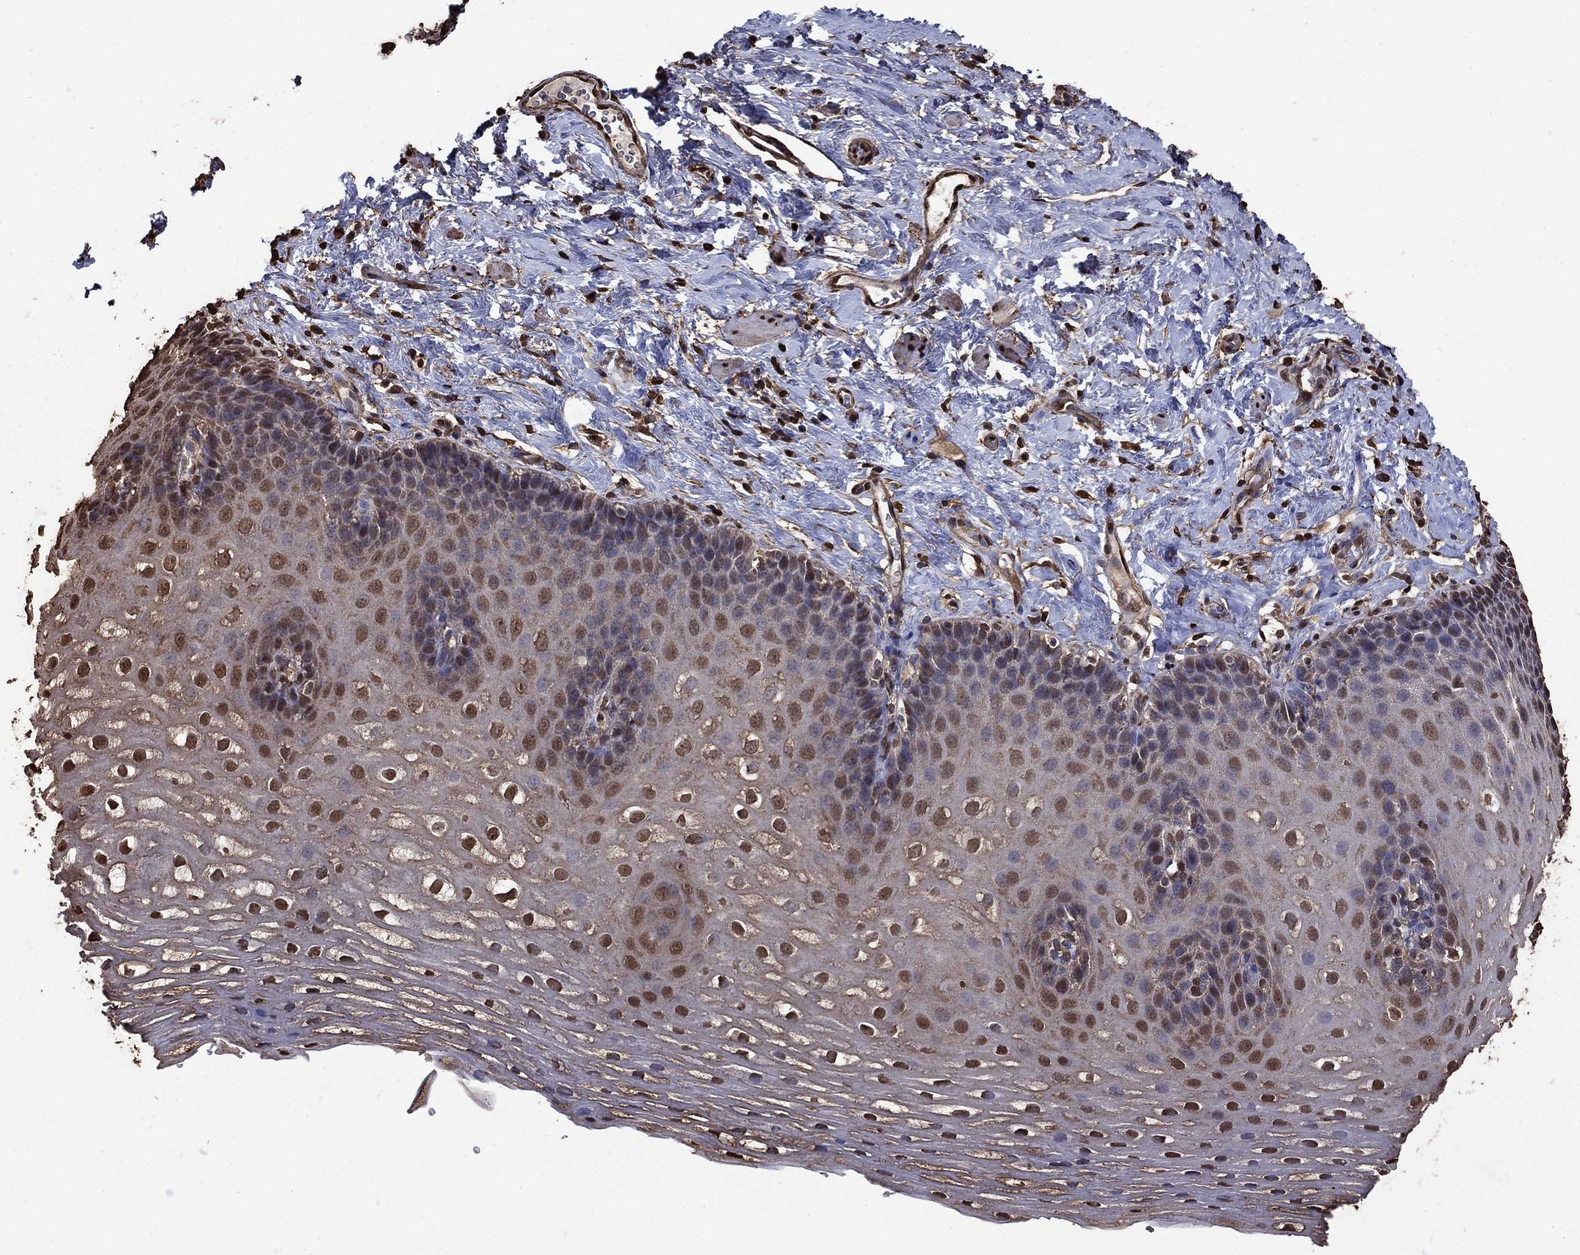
{"staining": {"intensity": "moderate", "quantity": "25%-75%", "location": "nuclear"}, "tissue": "esophagus", "cell_type": "Squamous epithelial cells", "image_type": "normal", "snomed": [{"axis": "morphology", "description": "Normal tissue, NOS"}, {"axis": "topography", "description": "Esophagus"}], "caption": "Esophagus stained with immunohistochemistry demonstrates moderate nuclear expression in about 25%-75% of squamous epithelial cells. Ihc stains the protein of interest in brown and the nuclei are stained blue.", "gene": "GAPDH", "patient": {"sex": "male", "age": 64}}